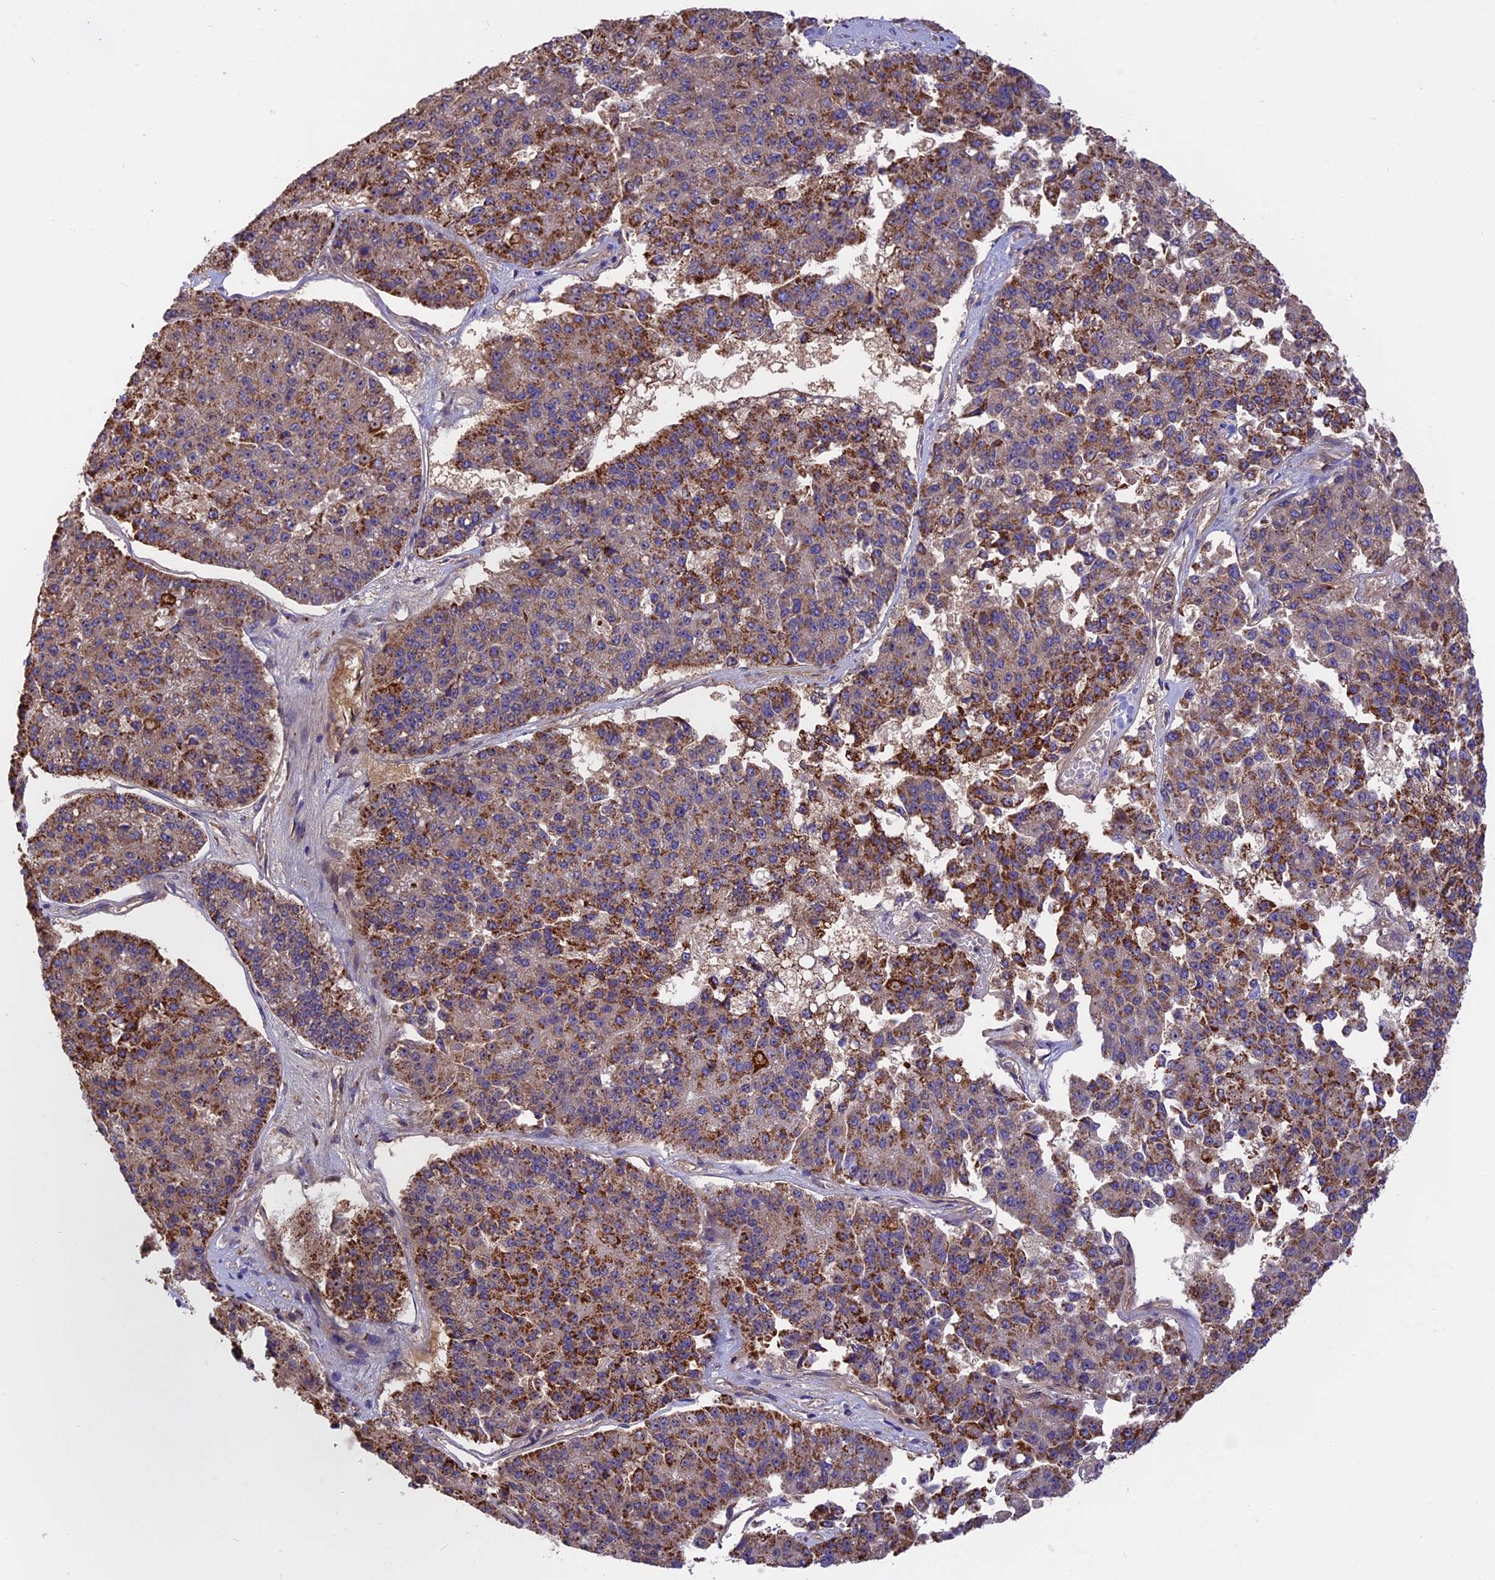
{"staining": {"intensity": "moderate", "quantity": ">75%", "location": "cytoplasmic/membranous"}, "tissue": "pancreatic cancer", "cell_type": "Tumor cells", "image_type": "cancer", "snomed": [{"axis": "morphology", "description": "Adenocarcinoma, NOS"}, {"axis": "topography", "description": "Pancreas"}], "caption": "Protein staining displays moderate cytoplasmic/membranous expression in about >75% of tumor cells in pancreatic adenocarcinoma.", "gene": "RERGL", "patient": {"sex": "male", "age": 50}}